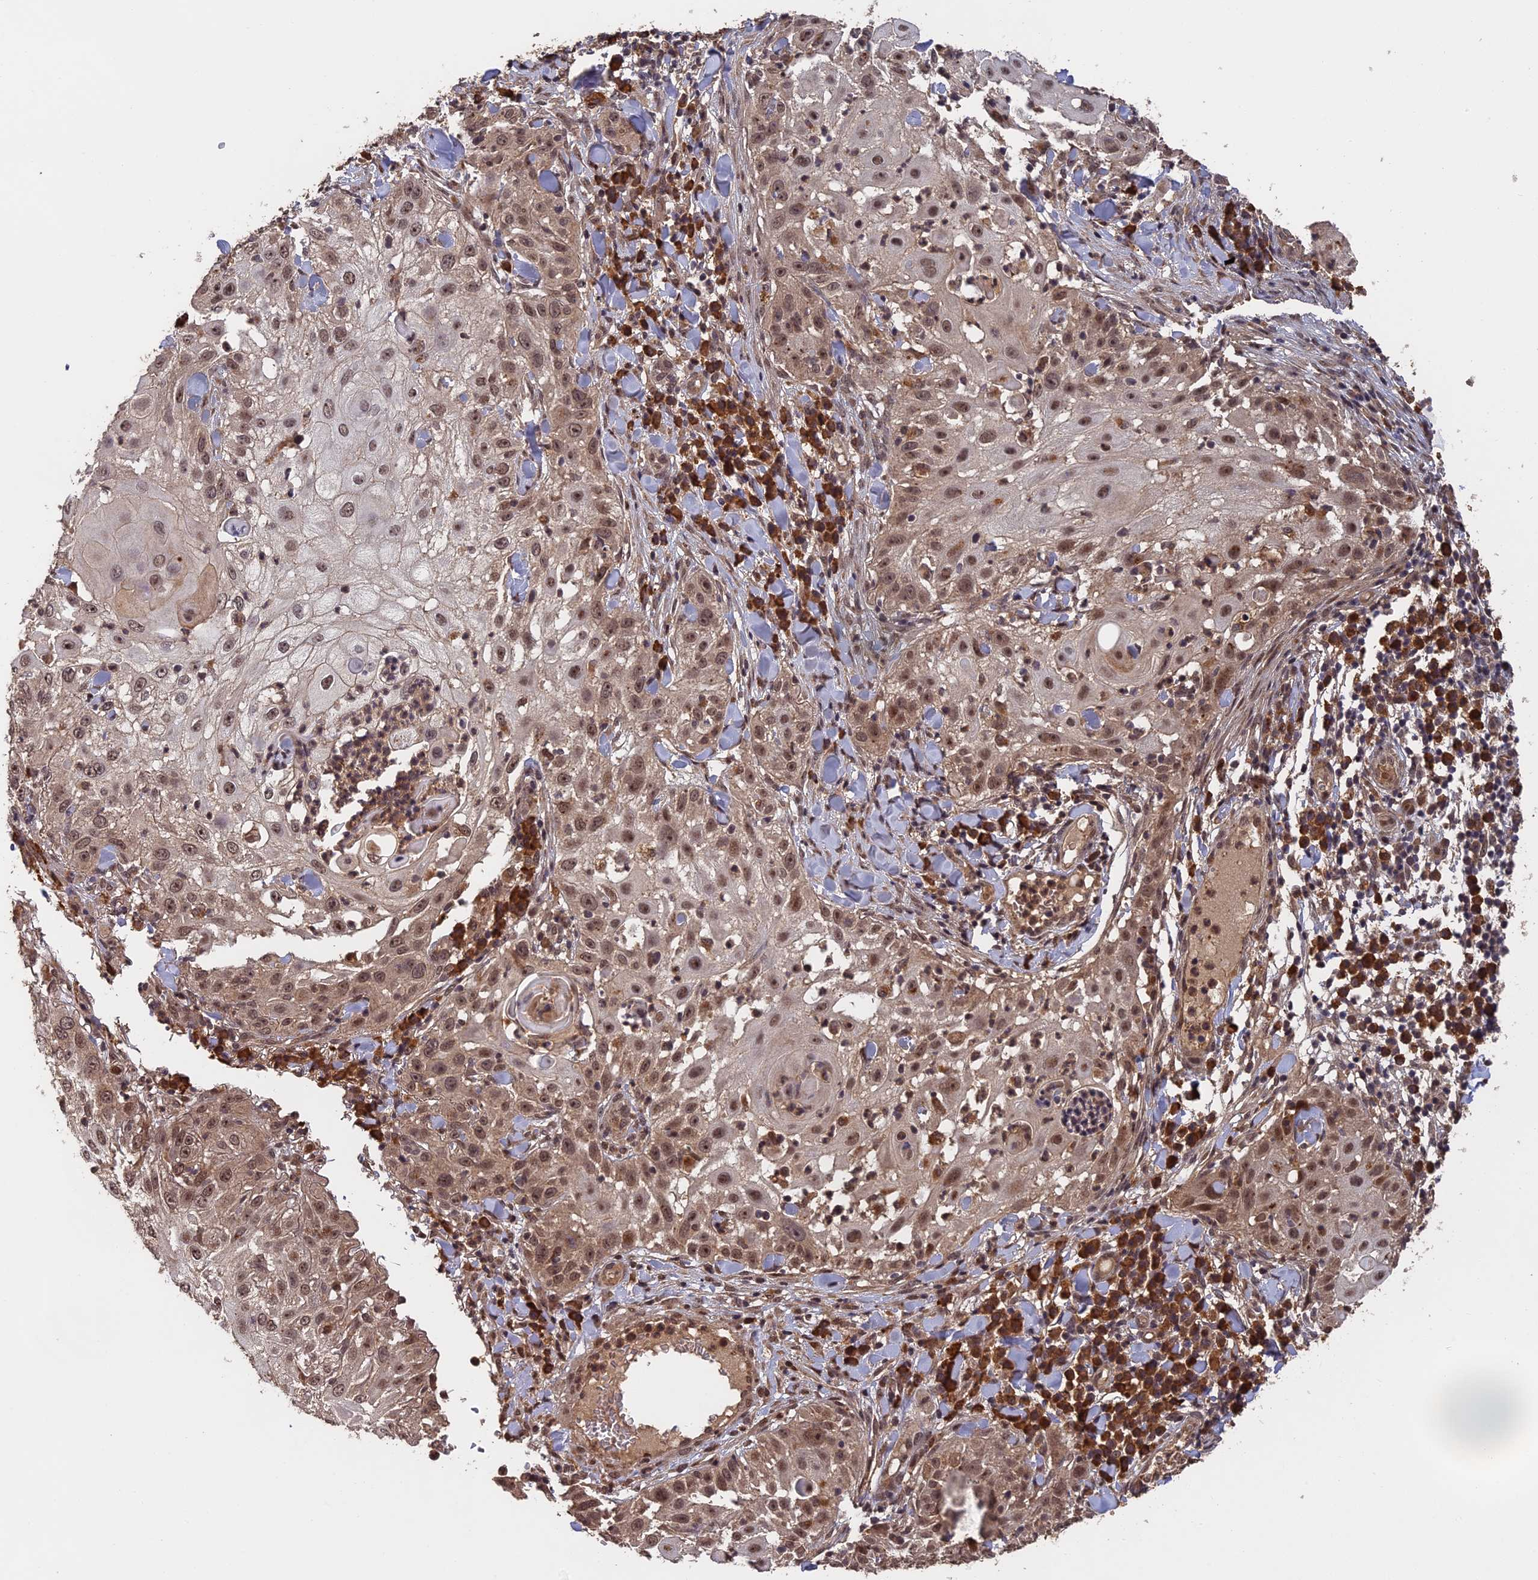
{"staining": {"intensity": "moderate", "quantity": ">75%", "location": "nuclear"}, "tissue": "skin cancer", "cell_type": "Tumor cells", "image_type": "cancer", "snomed": [{"axis": "morphology", "description": "Squamous cell carcinoma, NOS"}, {"axis": "topography", "description": "Skin"}], "caption": "The micrograph demonstrates staining of skin cancer, revealing moderate nuclear protein positivity (brown color) within tumor cells.", "gene": "OSBPL1A", "patient": {"sex": "female", "age": 44}}